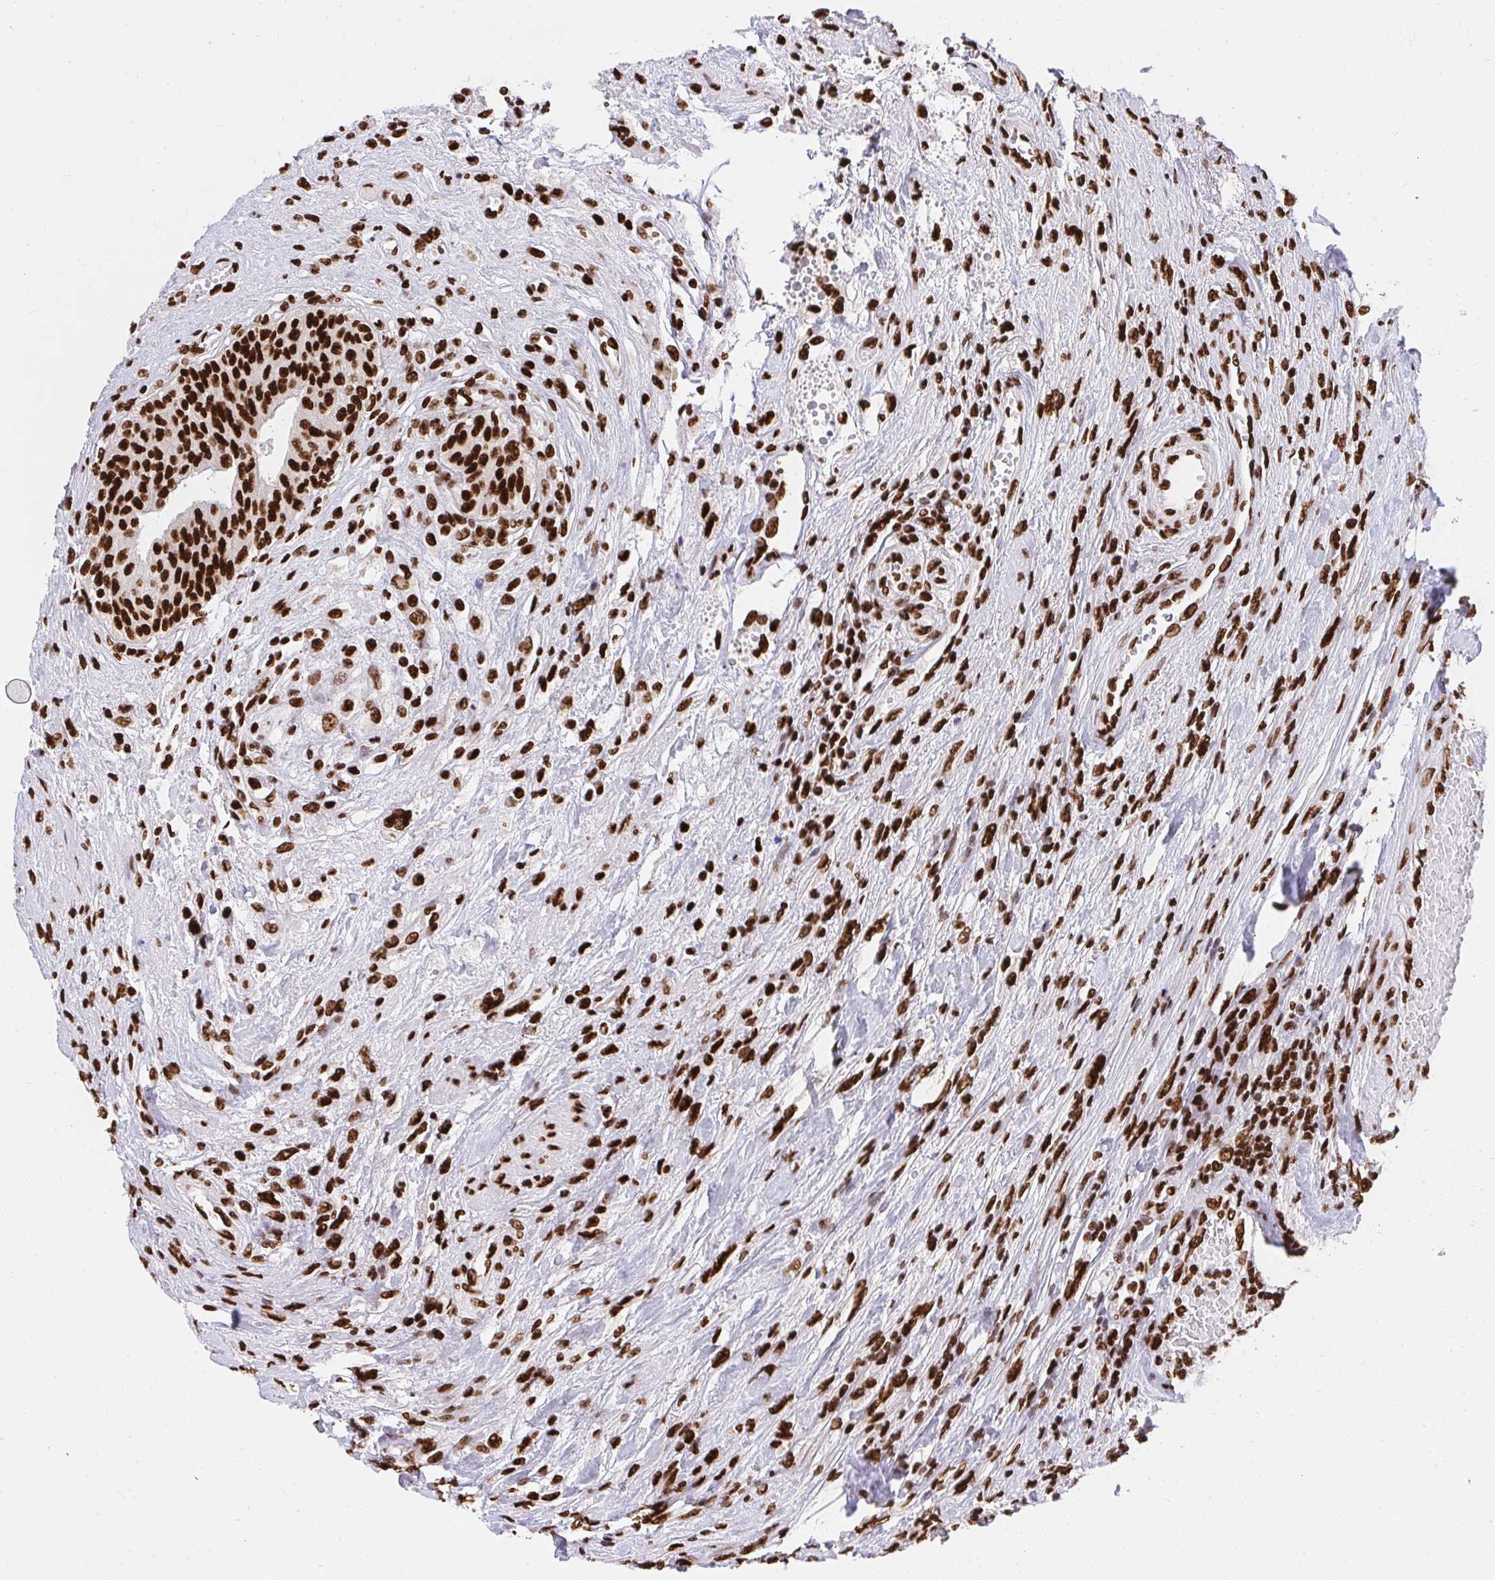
{"staining": {"intensity": "strong", "quantity": ">75%", "location": "nuclear"}, "tissue": "urothelial cancer", "cell_type": "Tumor cells", "image_type": "cancer", "snomed": [{"axis": "morphology", "description": "Urothelial carcinoma, High grade"}, {"axis": "topography", "description": "Urinary bladder"}], "caption": "Urothelial cancer stained with immunohistochemistry displays strong nuclear positivity in approximately >75% of tumor cells.", "gene": "HNRNPL", "patient": {"sex": "female", "age": 79}}